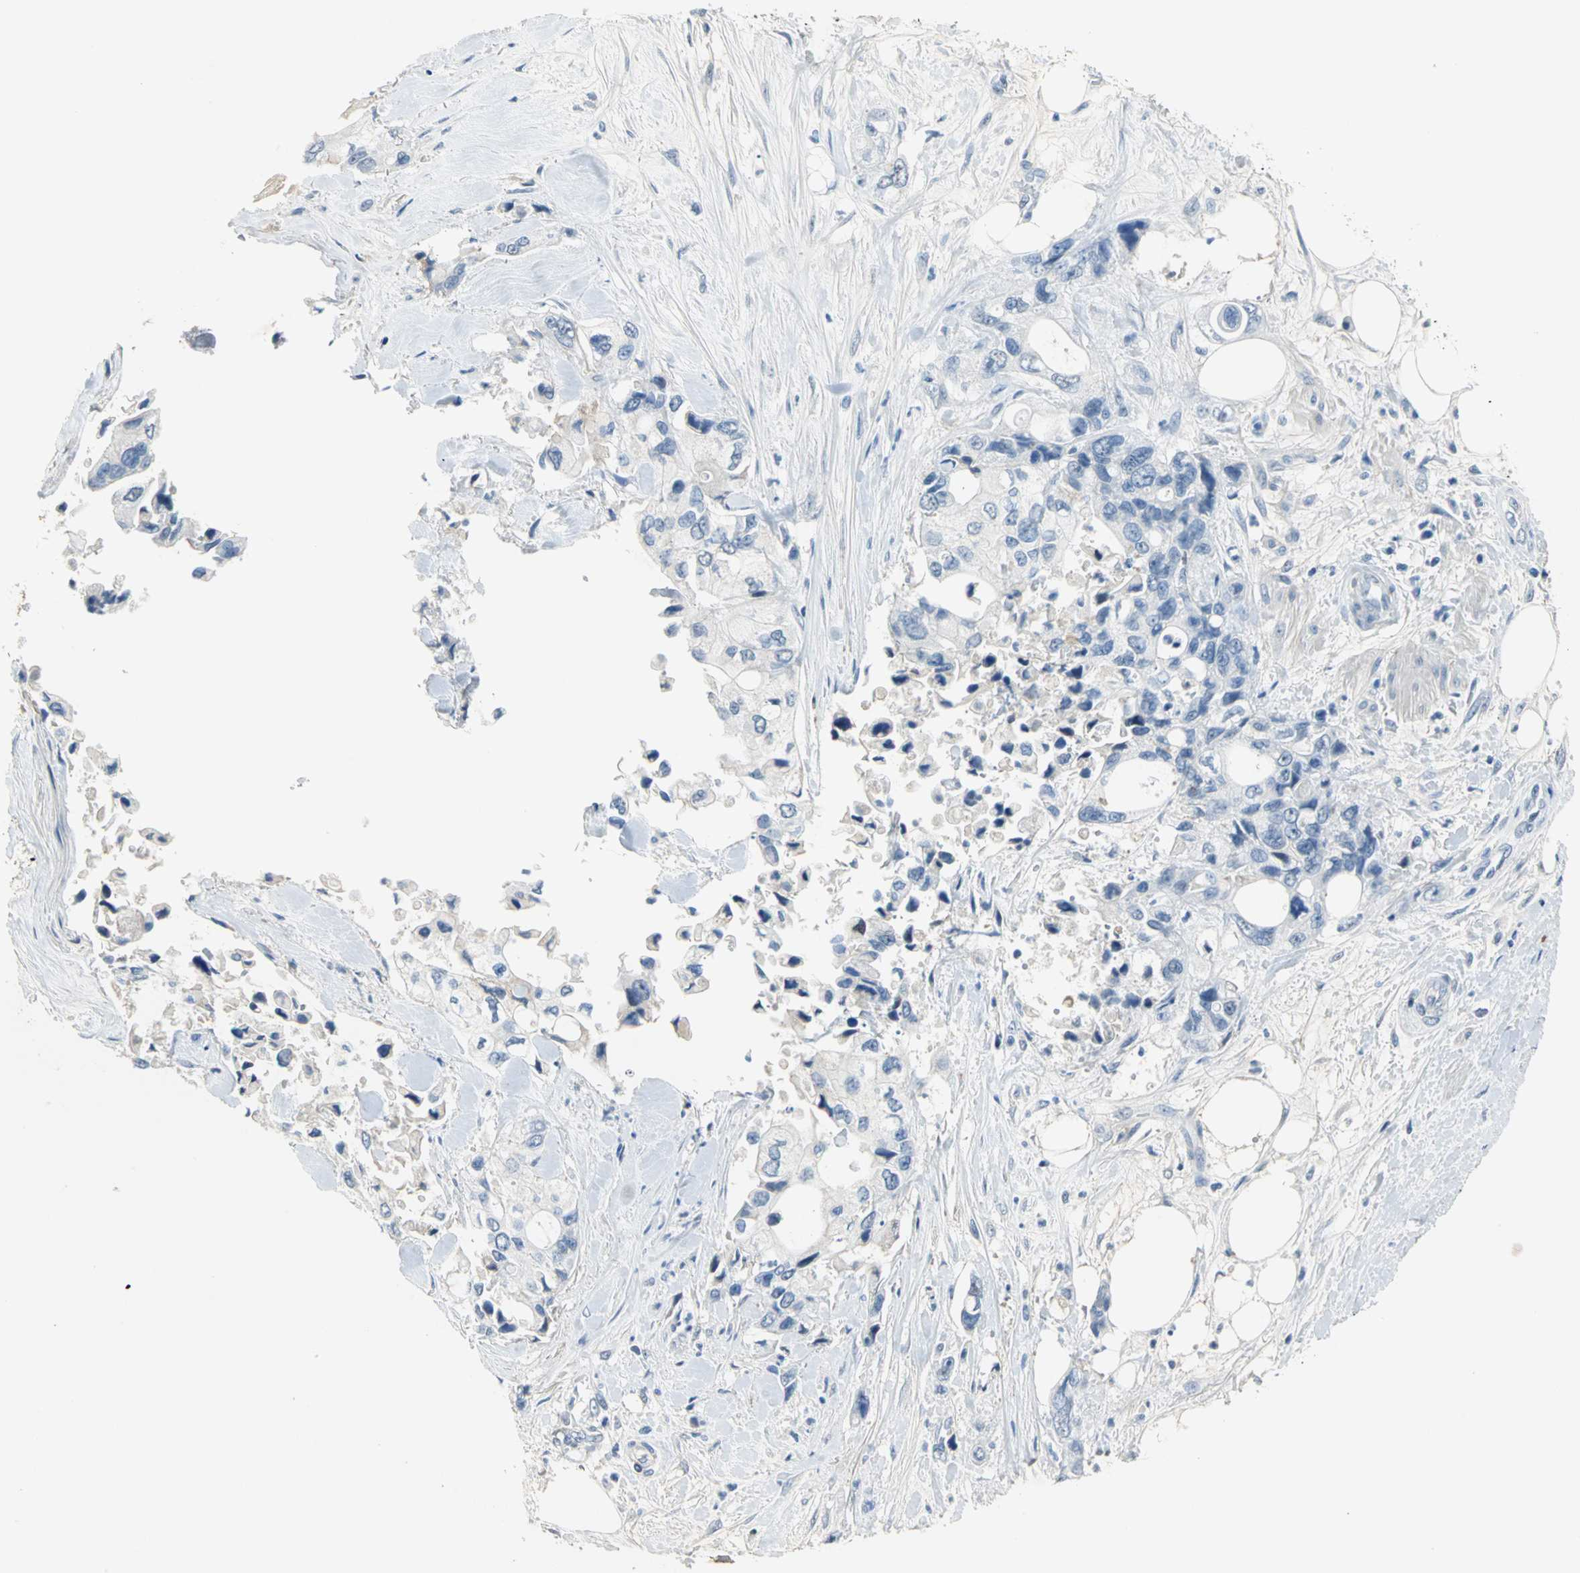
{"staining": {"intensity": "negative", "quantity": "none", "location": "none"}, "tissue": "pancreatic cancer", "cell_type": "Tumor cells", "image_type": "cancer", "snomed": [{"axis": "morphology", "description": "Adenocarcinoma, NOS"}, {"axis": "topography", "description": "Pancreas"}], "caption": "IHC histopathology image of pancreatic cancer stained for a protein (brown), which demonstrates no expression in tumor cells.", "gene": "GYG2", "patient": {"sex": "male", "age": 70}}